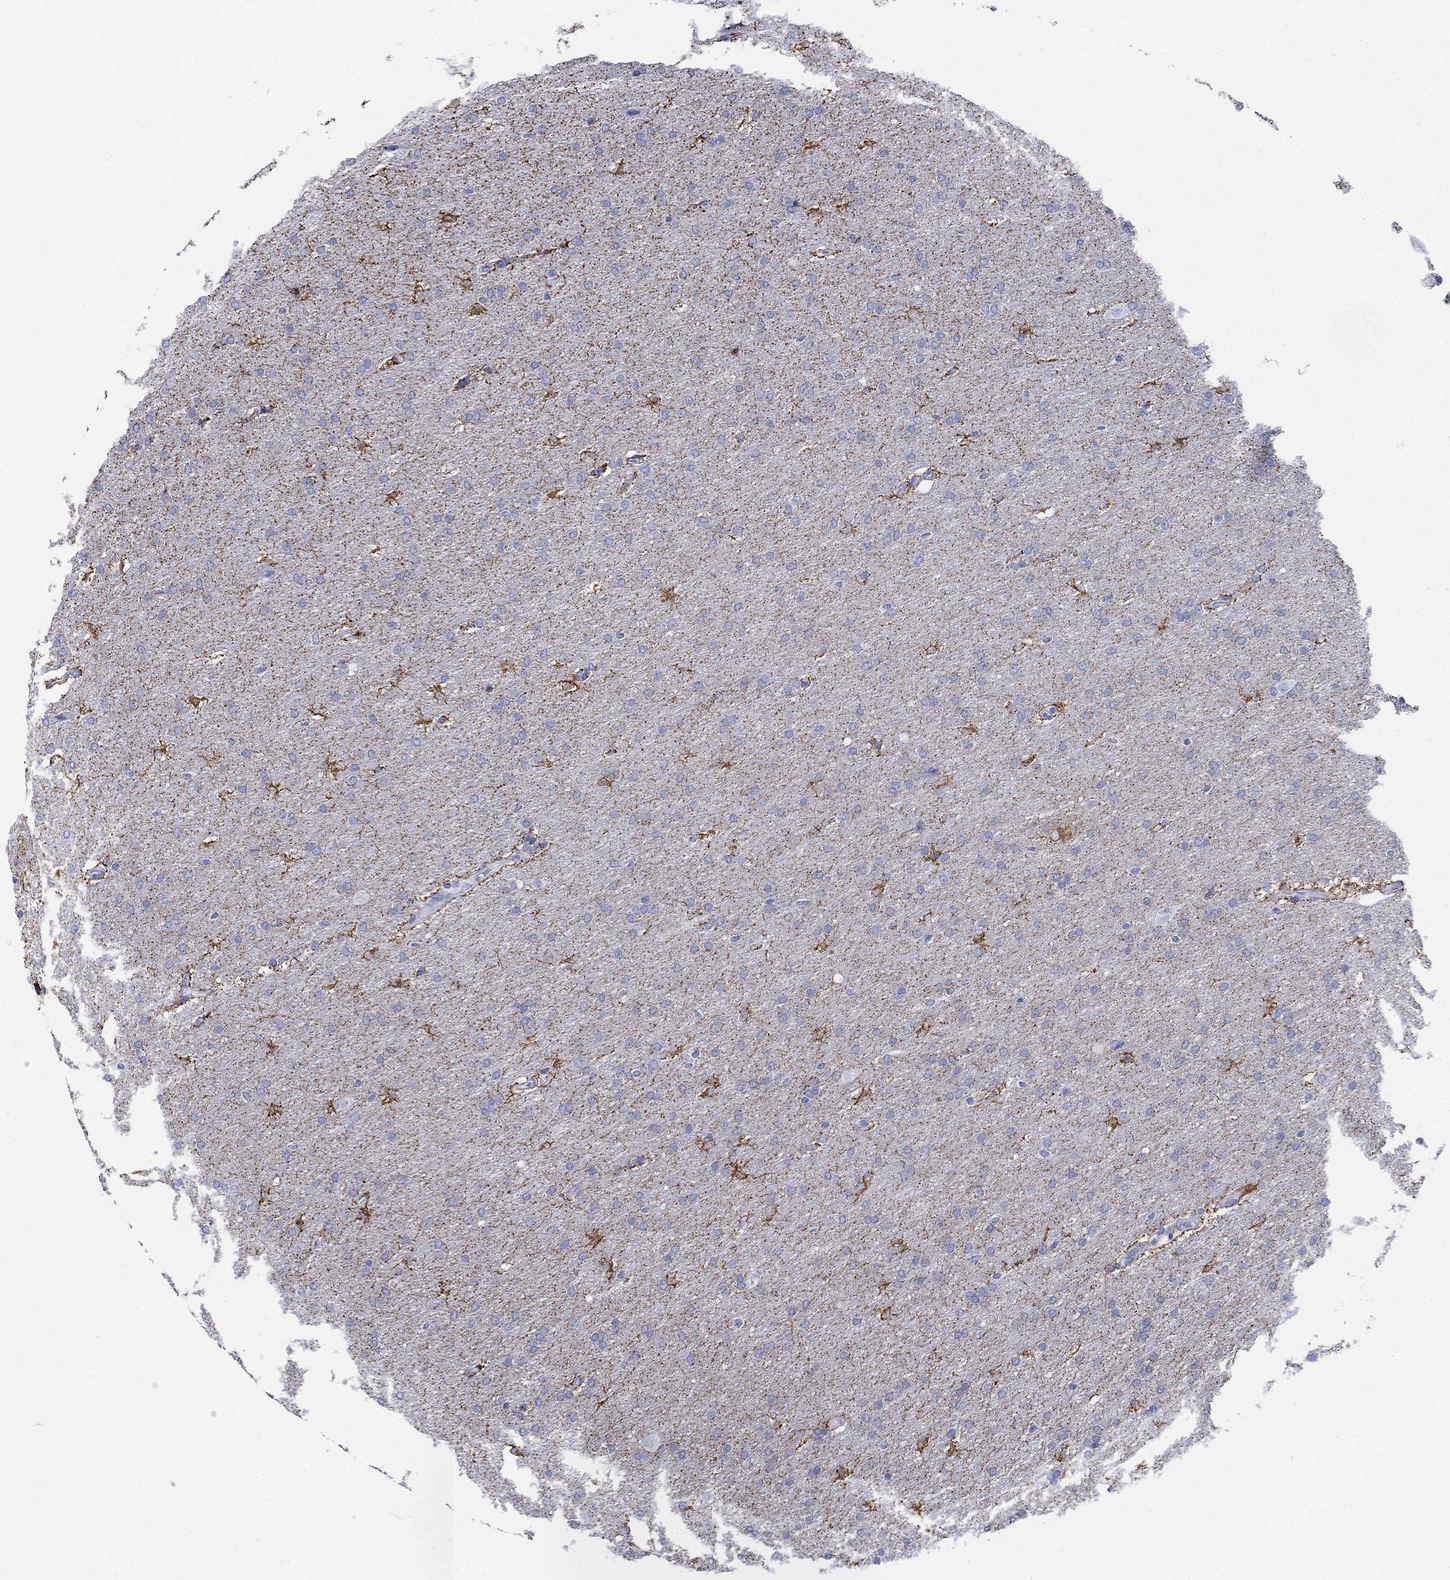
{"staining": {"intensity": "strong", "quantity": "<25%", "location": "cytoplasmic/membranous"}, "tissue": "glioma", "cell_type": "Tumor cells", "image_type": "cancer", "snomed": [{"axis": "morphology", "description": "Glioma, malignant, Low grade"}, {"axis": "topography", "description": "Brain"}], "caption": "Strong cytoplasmic/membranous positivity for a protein is appreciated in approximately <25% of tumor cells of low-grade glioma (malignant) using immunohistochemistry (IHC).", "gene": "ZDHHC14", "patient": {"sex": "female", "age": 37}}